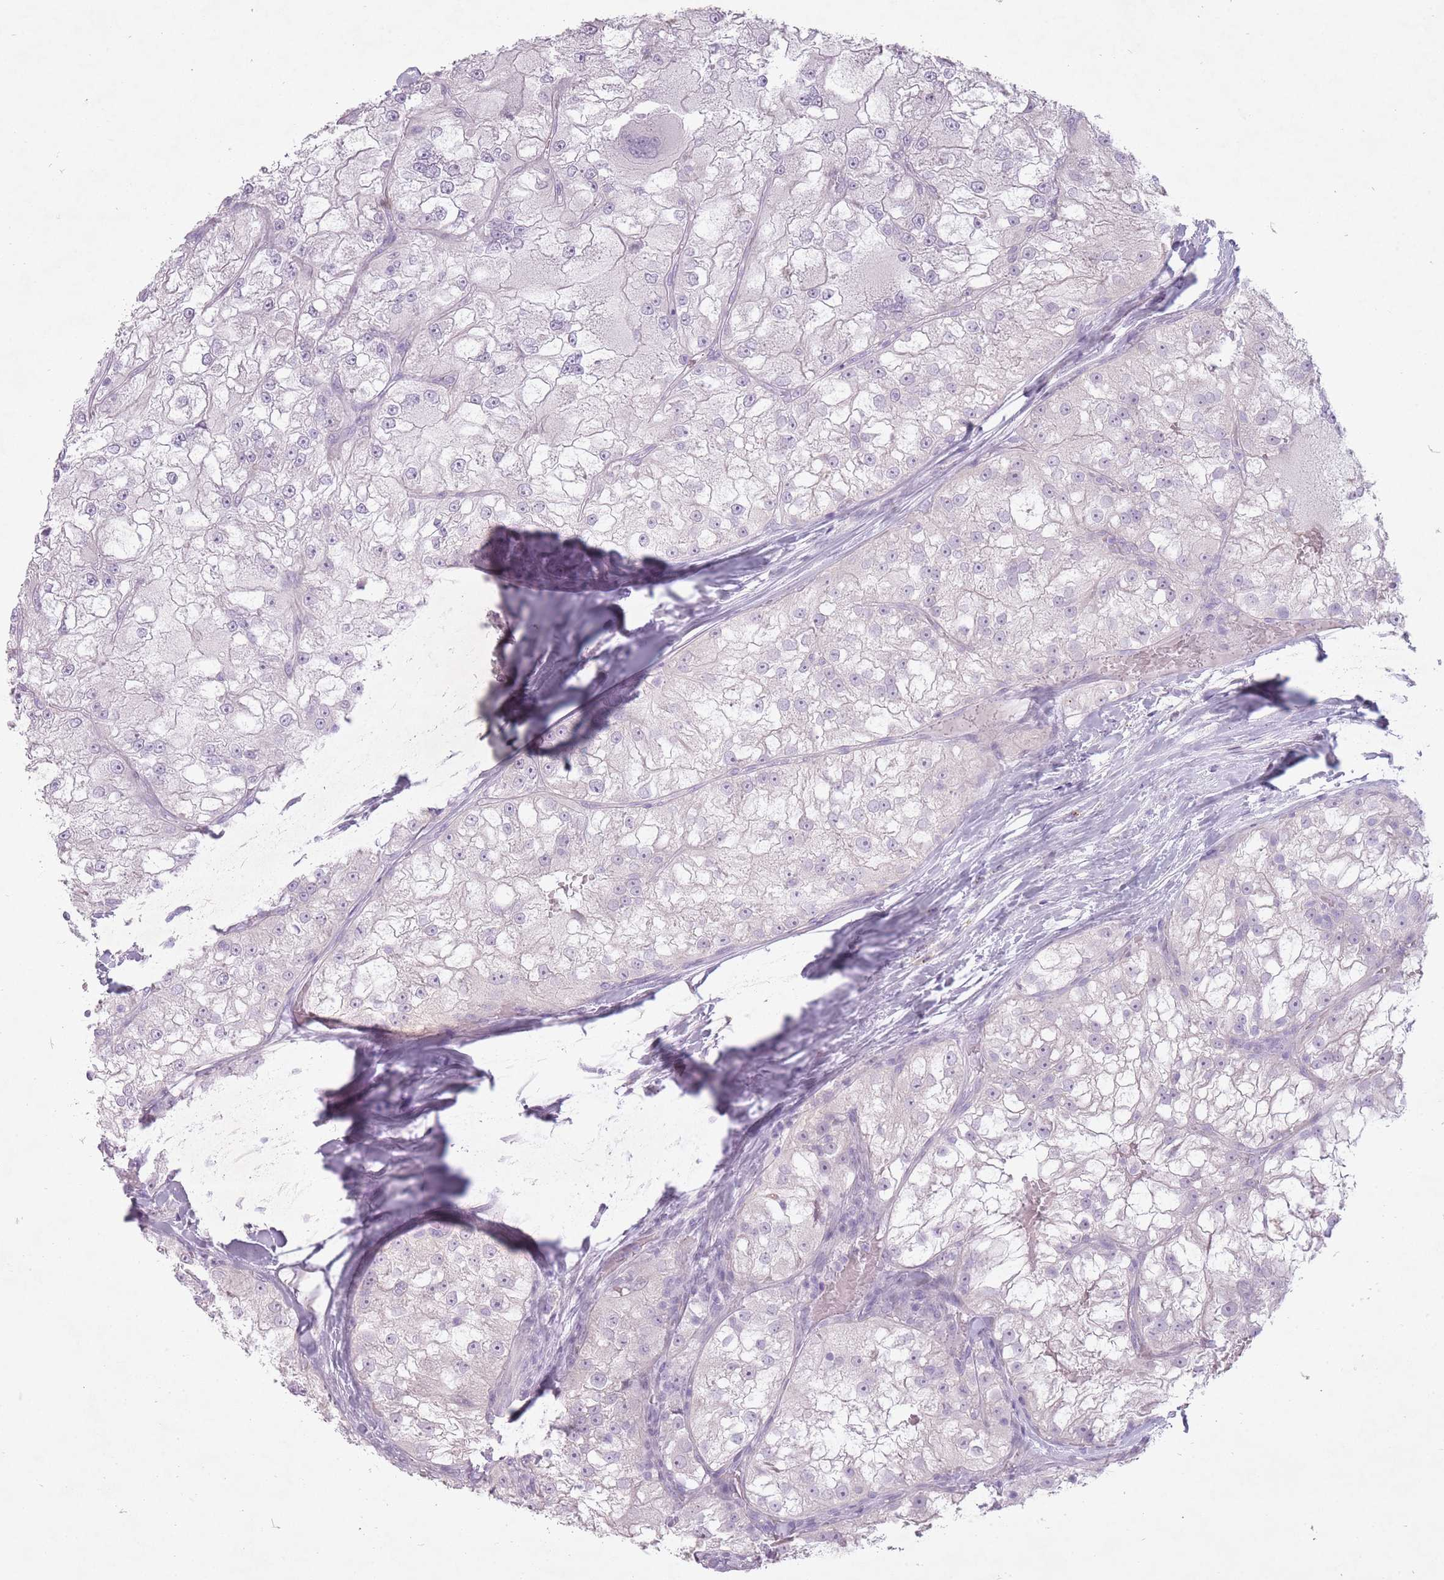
{"staining": {"intensity": "negative", "quantity": "none", "location": "none"}, "tissue": "renal cancer", "cell_type": "Tumor cells", "image_type": "cancer", "snomed": [{"axis": "morphology", "description": "Adenocarcinoma, NOS"}, {"axis": "topography", "description": "Kidney"}], "caption": "Human renal cancer stained for a protein using immunohistochemistry displays no staining in tumor cells.", "gene": "FAM43B", "patient": {"sex": "female", "age": 72}}